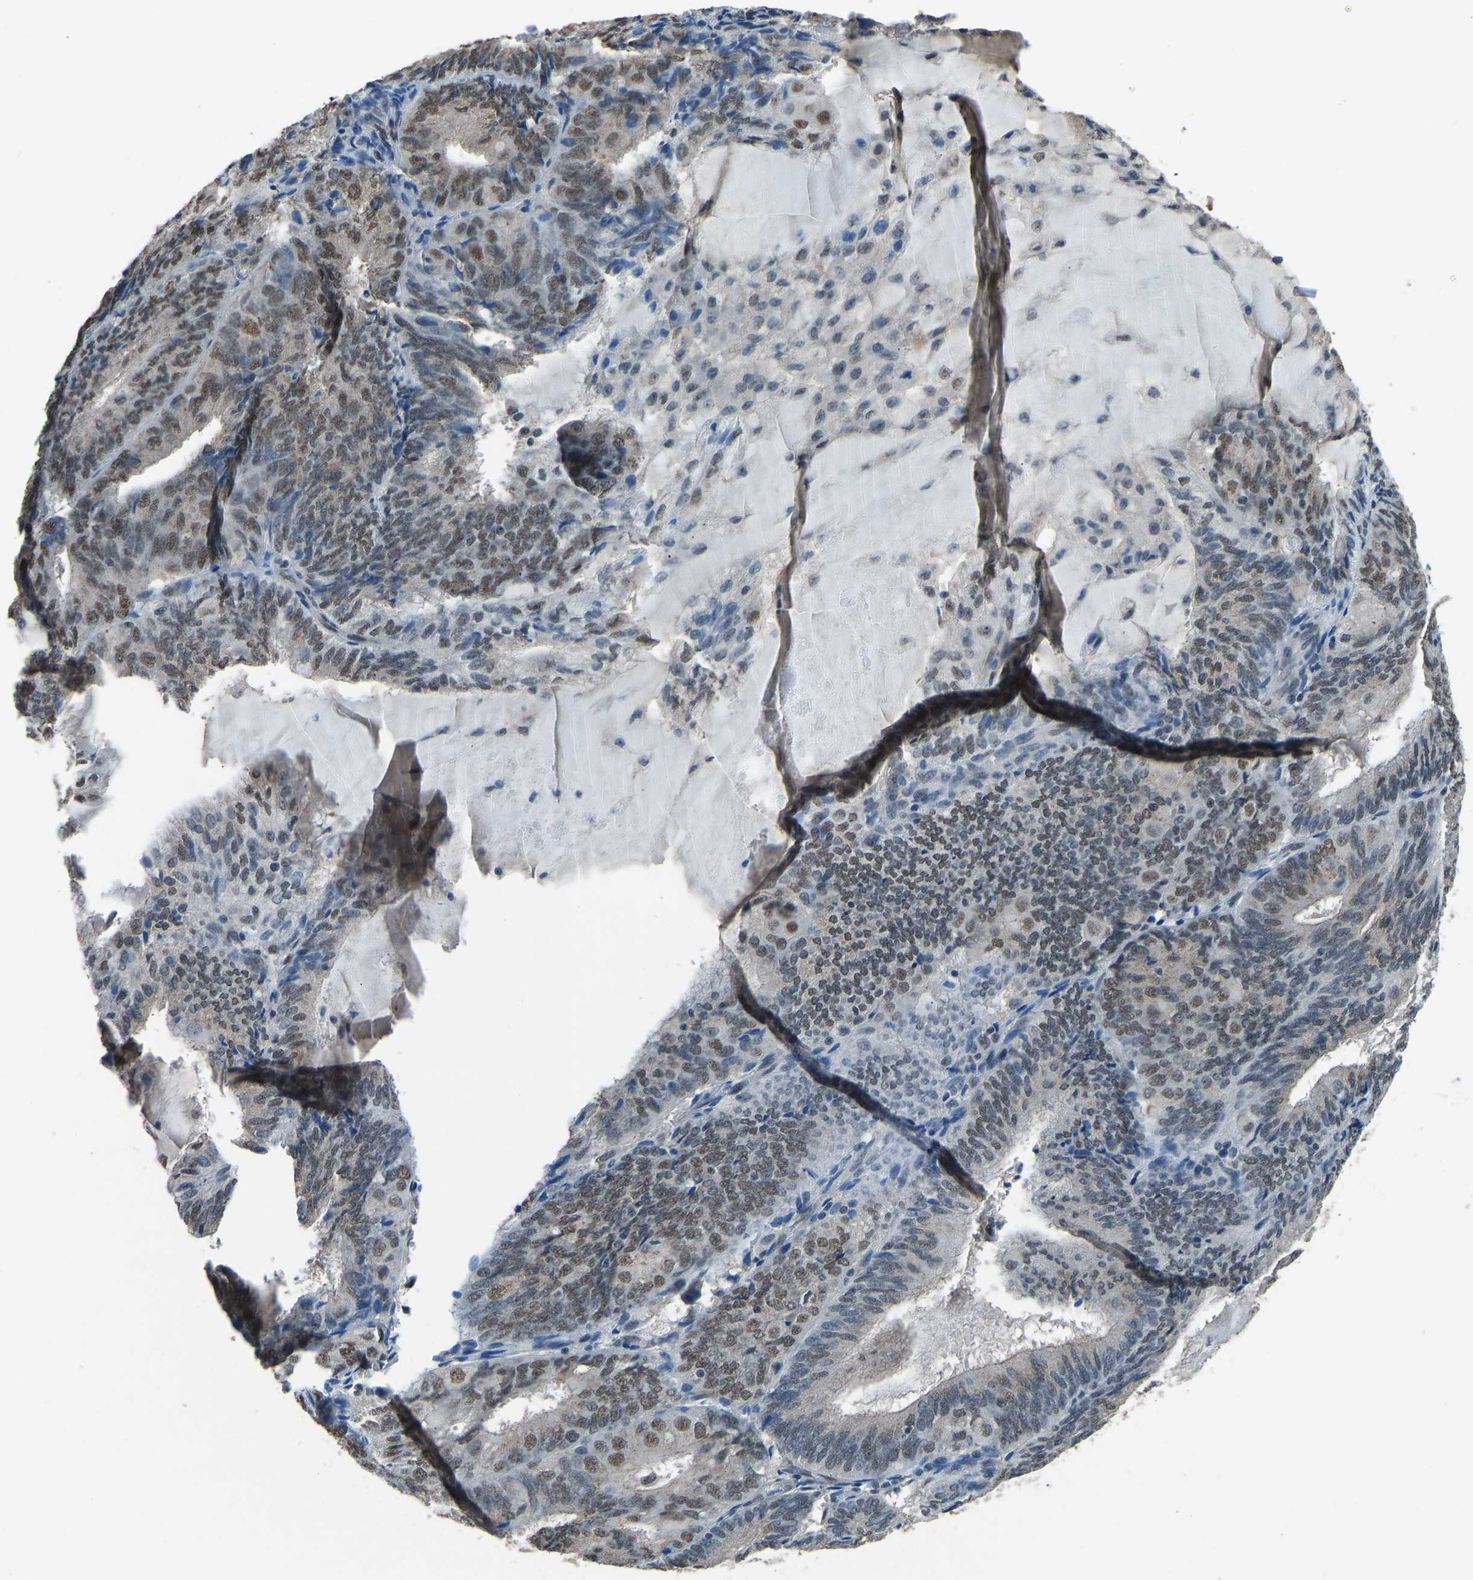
{"staining": {"intensity": "weak", "quantity": "25%-75%", "location": "nuclear"}, "tissue": "endometrial cancer", "cell_type": "Tumor cells", "image_type": "cancer", "snomed": [{"axis": "morphology", "description": "Adenocarcinoma, NOS"}, {"axis": "topography", "description": "Endometrium"}], "caption": "IHC histopathology image of neoplastic tissue: human endometrial adenocarcinoma stained using immunohistochemistry reveals low levels of weak protein expression localized specifically in the nuclear of tumor cells, appearing as a nuclear brown color.", "gene": "TOX4", "patient": {"sex": "female", "age": 81}}